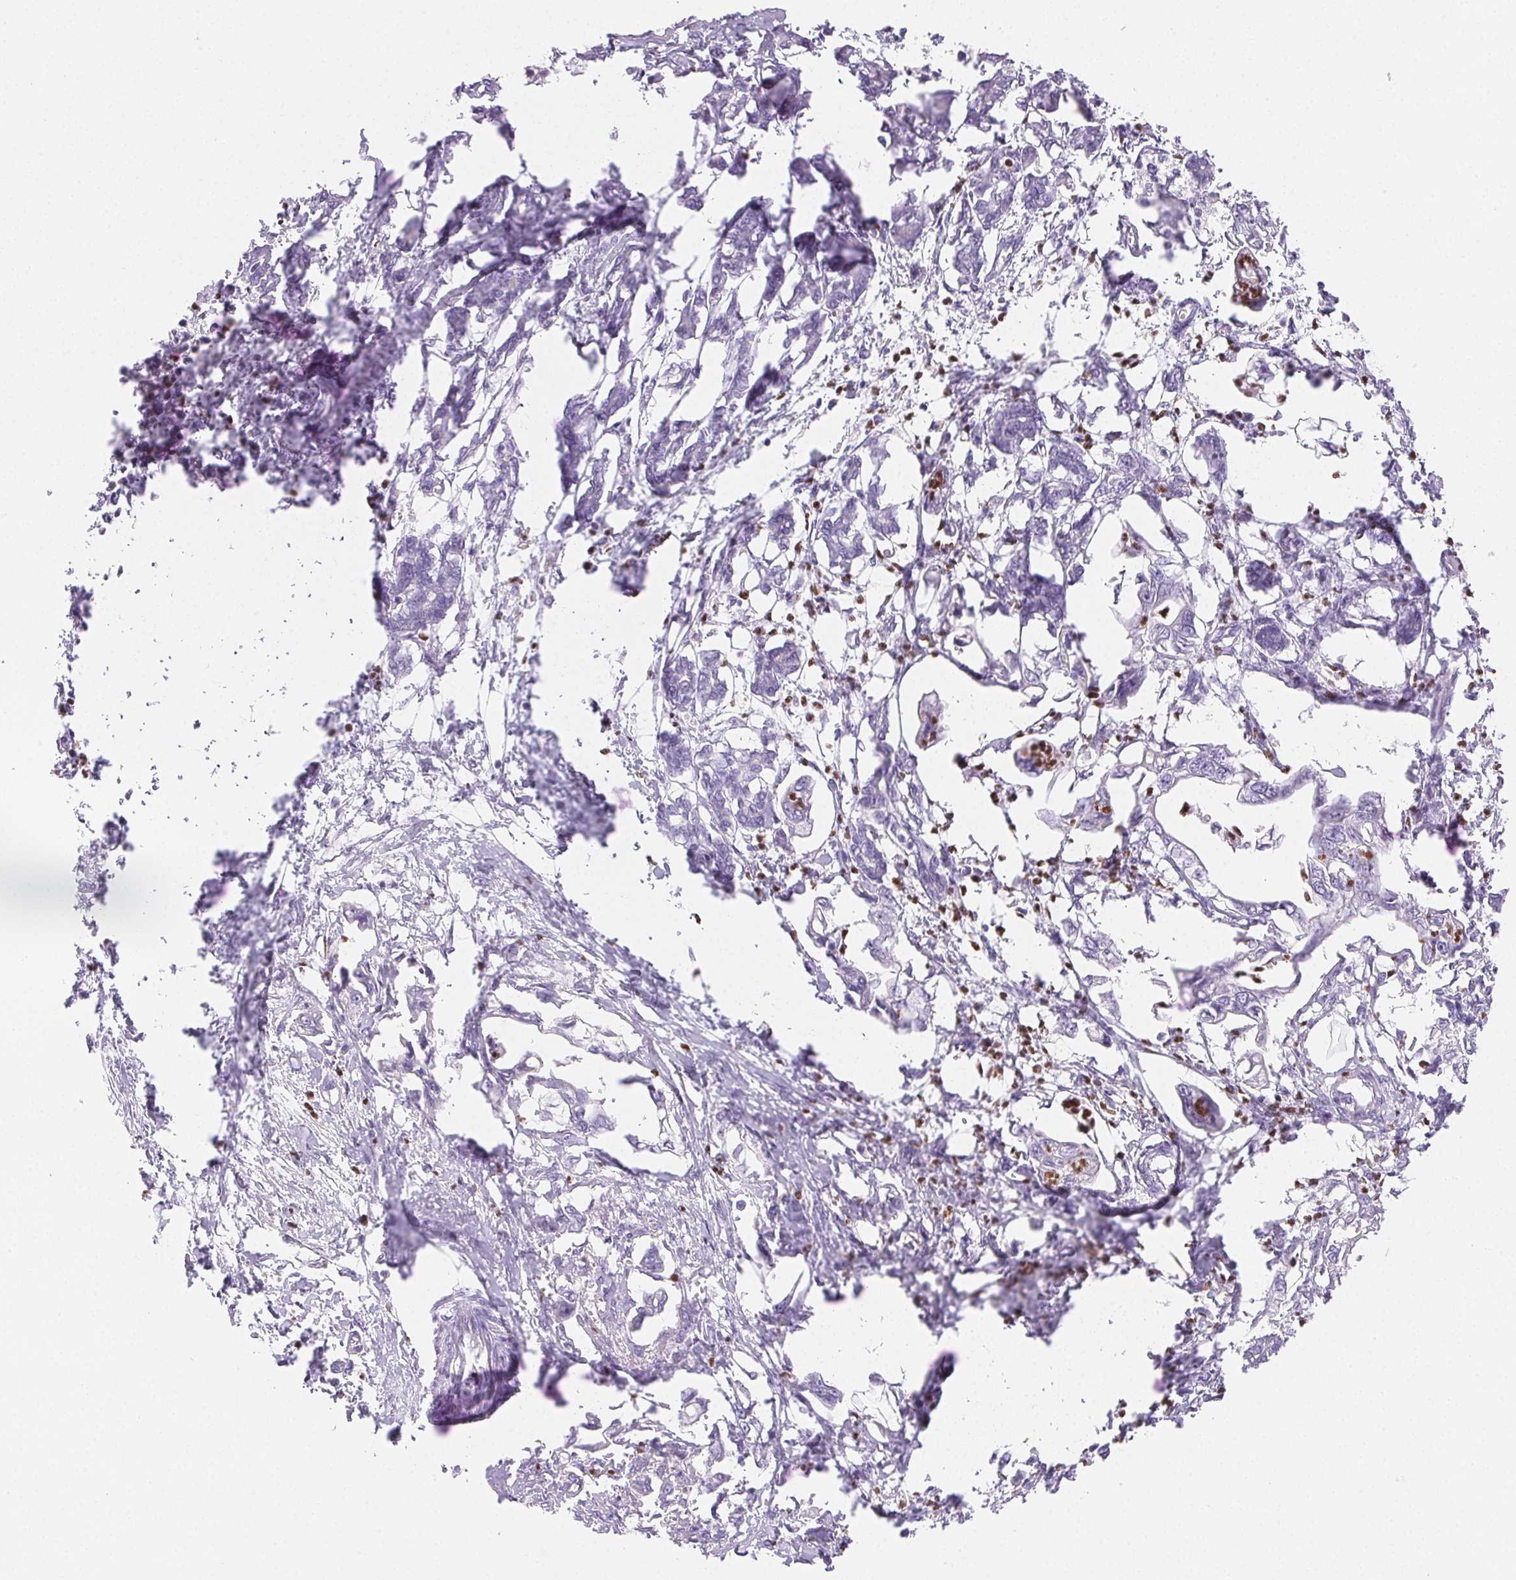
{"staining": {"intensity": "negative", "quantity": "none", "location": "none"}, "tissue": "pancreatic cancer", "cell_type": "Tumor cells", "image_type": "cancer", "snomed": [{"axis": "morphology", "description": "Adenocarcinoma, NOS"}, {"axis": "topography", "description": "Pancreas"}], "caption": "This is an immunohistochemistry (IHC) histopathology image of human pancreatic cancer (adenocarcinoma). There is no expression in tumor cells.", "gene": "PADI4", "patient": {"sex": "male", "age": 61}}